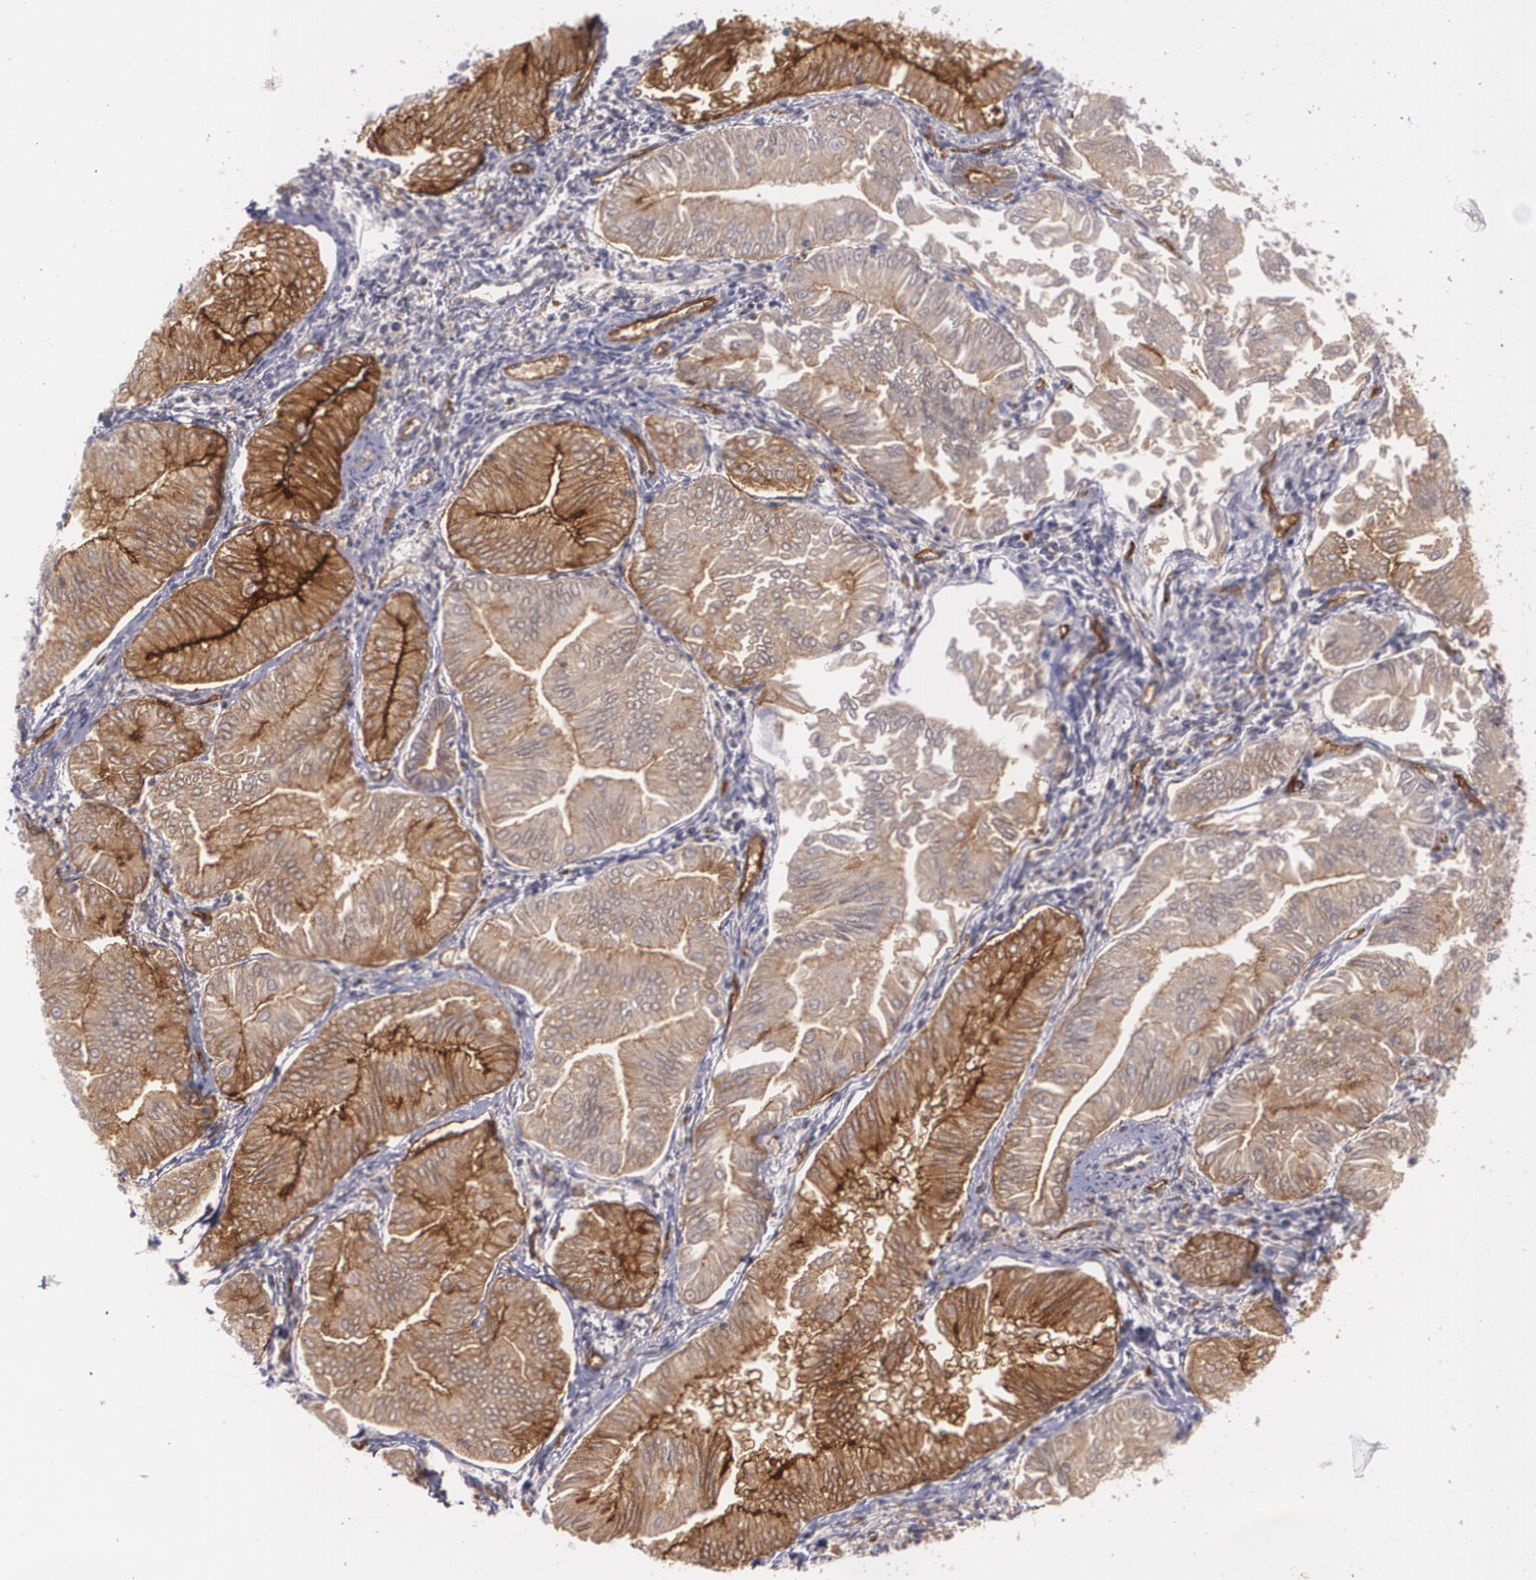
{"staining": {"intensity": "strong", "quantity": ">75%", "location": "cytoplasmic/membranous"}, "tissue": "endometrial cancer", "cell_type": "Tumor cells", "image_type": "cancer", "snomed": [{"axis": "morphology", "description": "Adenocarcinoma, NOS"}, {"axis": "topography", "description": "Endometrium"}], "caption": "A high amount of strong cytoplasmic/membranous staining is appreciated in approximately >75% of tumor cells in adenocarcinoma (endometrial) tissue.", "gene": "ACE", "patient": {"sex": "female", "age": 53}}